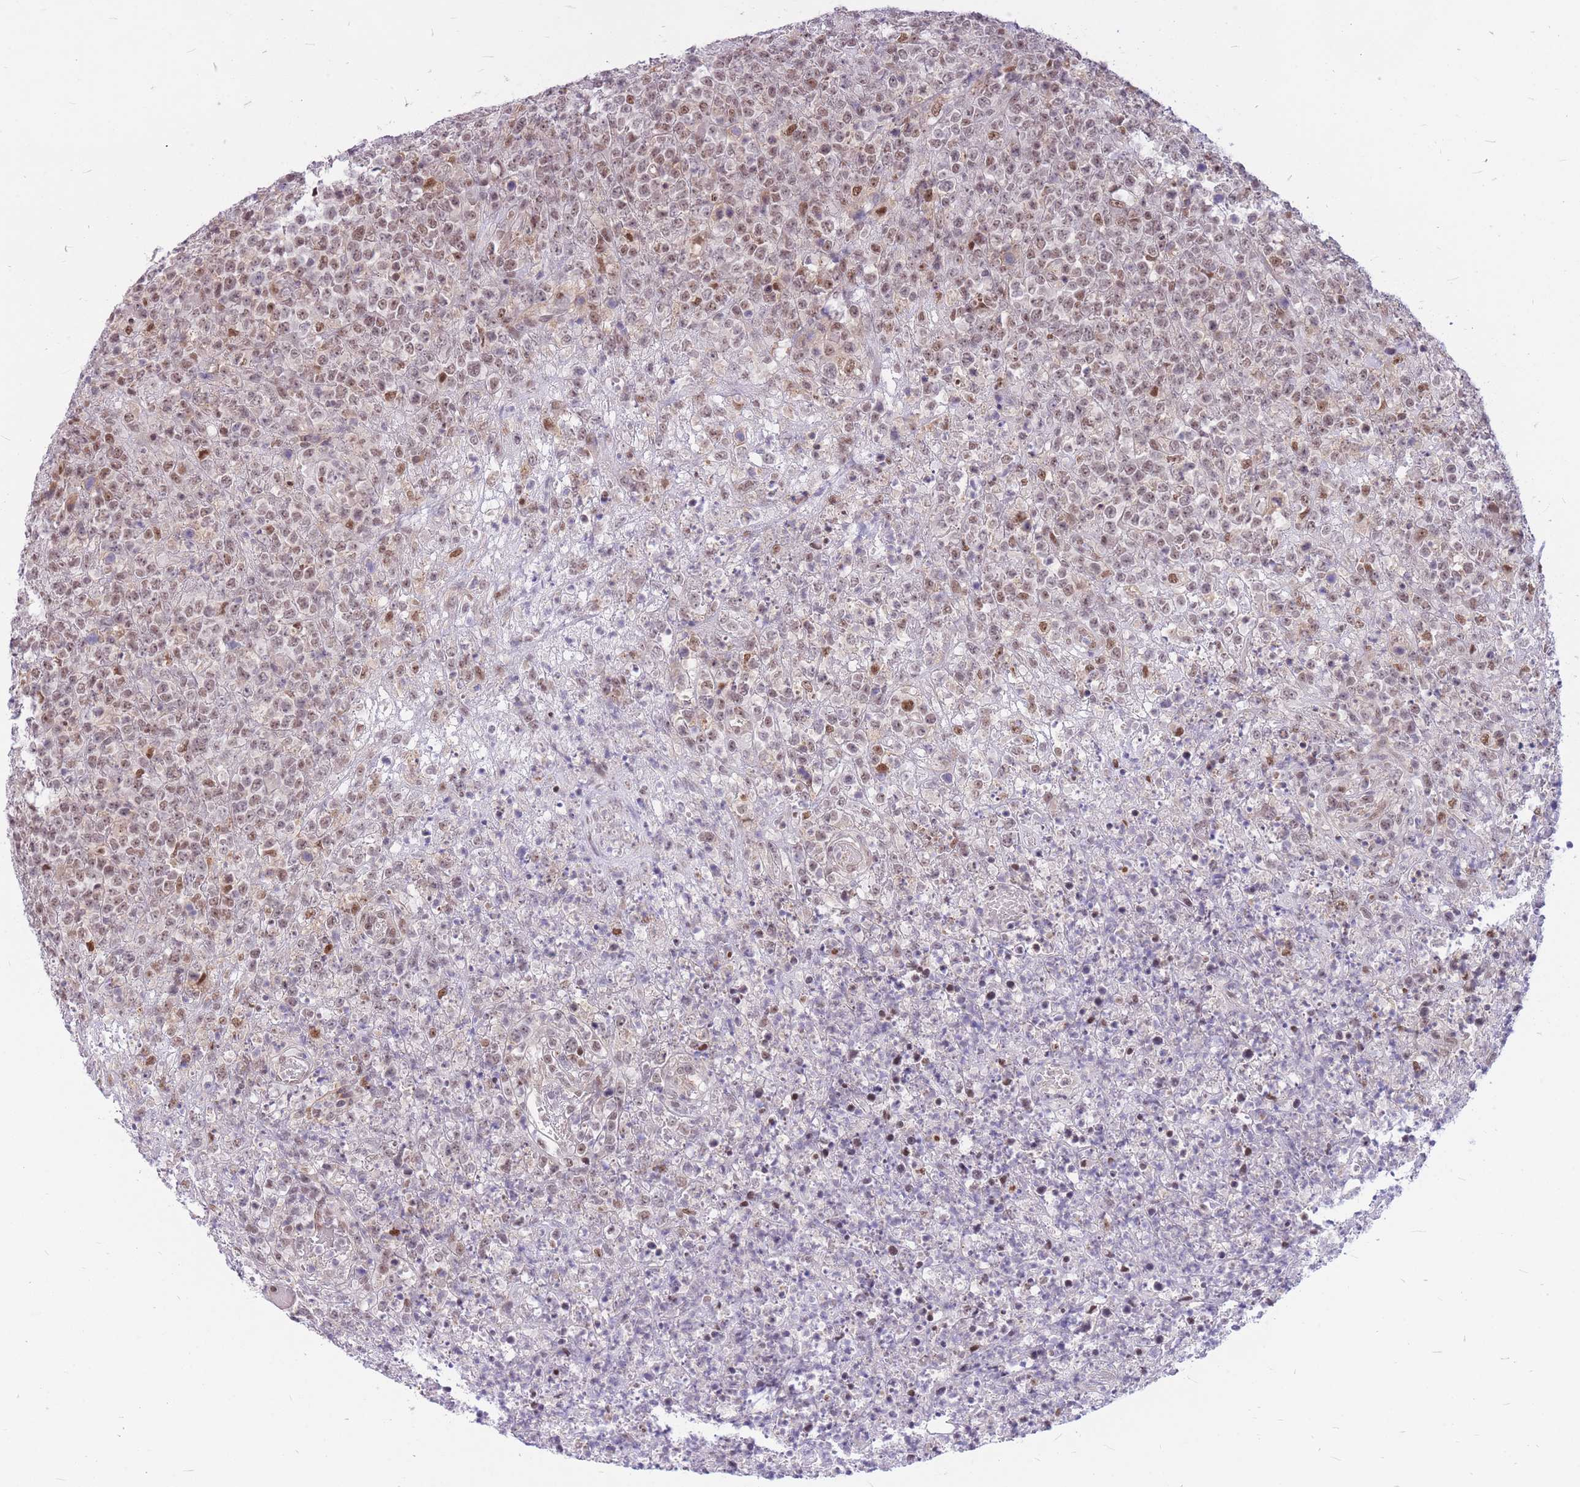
{"staining": {"intensity": "moderate", "quantity": "<25%", "location": "nuclear"}, "tissue": "lymphoma", "cell_type": "Tumor cells", "image_type": "cancer", "snomed": [{"axis": "morphology", "description": "Malignant lymphoma, non-Hodgkin's type, High grade"}, {"axis": "topography", "description": "Colon"}], "caption": "DAB (3,3'-diaminobenzidine) immunohistochemical staining of lymphoma displays moderate nuclear protein positivity in approximately <25% of tumor cells. Immunohistochemistry (ihc) stains the protein in brown and the nuclei are stained blue.", "gene": "ERCC2", "patient": {"sex": "female", "age": 53}}